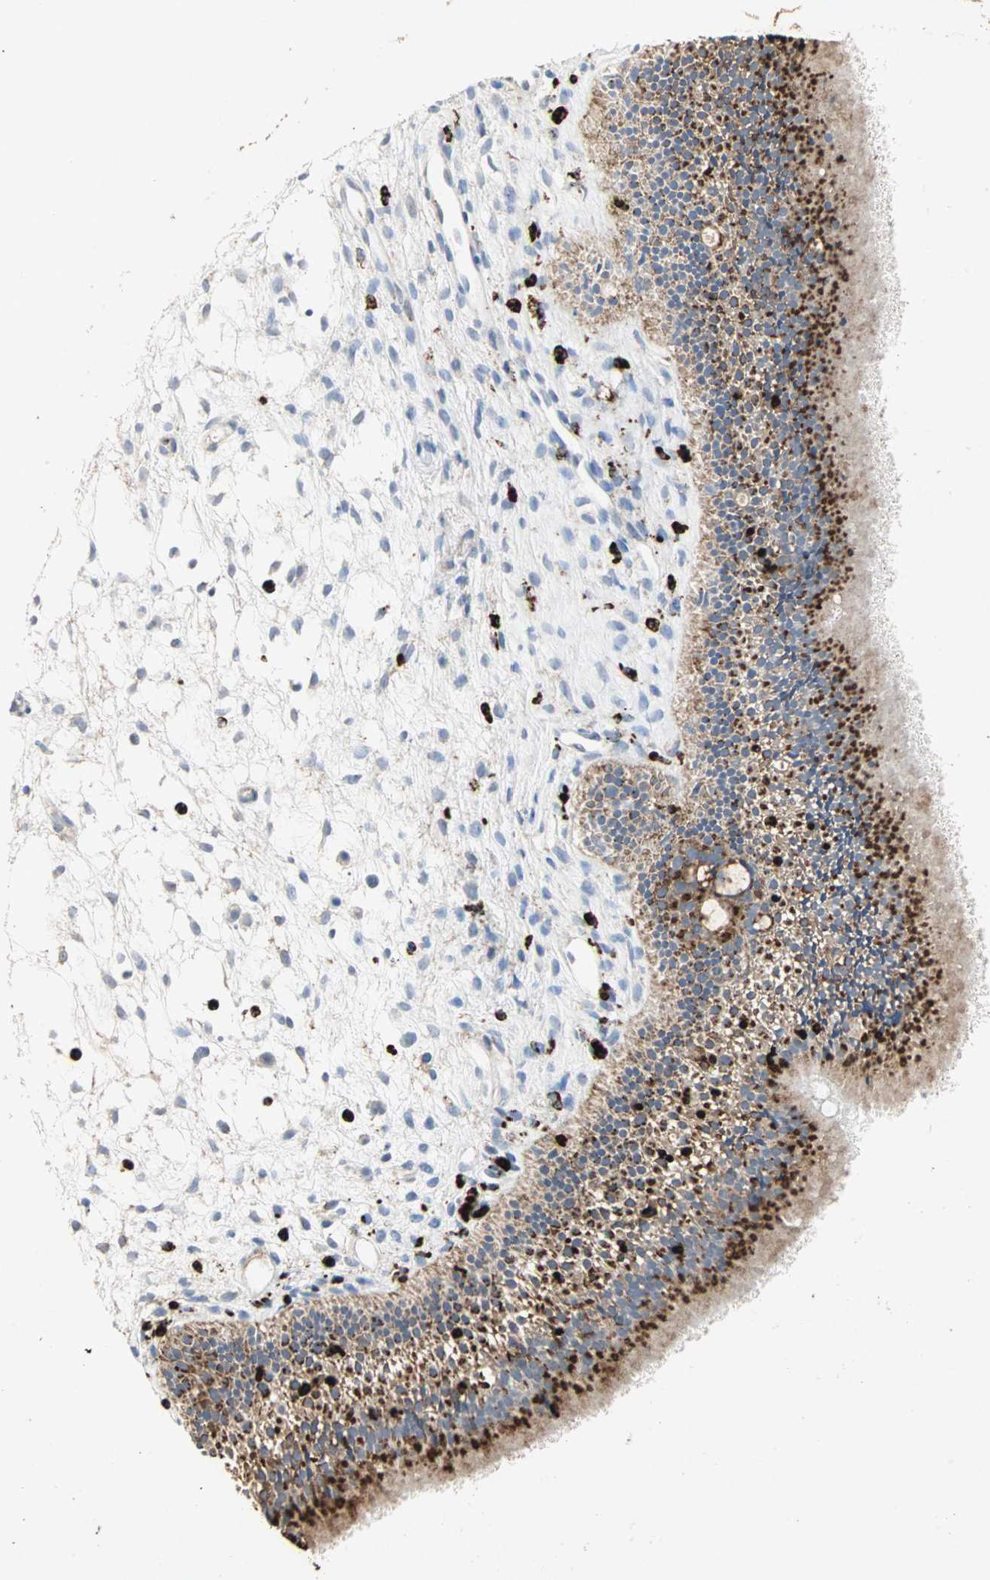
{"staining": {"intensity": "strong", "quantity": ">75%", "location": "cytoplasmic/membranous"}, "tissue": "nasopharynx", "cell_type": "Respiratory epithelial cells", "image_type": "normal", "snomed": [{"axis": "morphology", "description": "Normal tissue, NOS"}, {"axis": "topography", "description": "Nasopharynx"}], "caption": "Approximately >75% of respiratory epithelial cells in unremarkable nasopharynx show strong cytoplasmic/membranous protein expression as visualized by brown immunohistochemical staining.", "gene": "CEACAM6", "patient": {"sex": "female", "age": 54}}